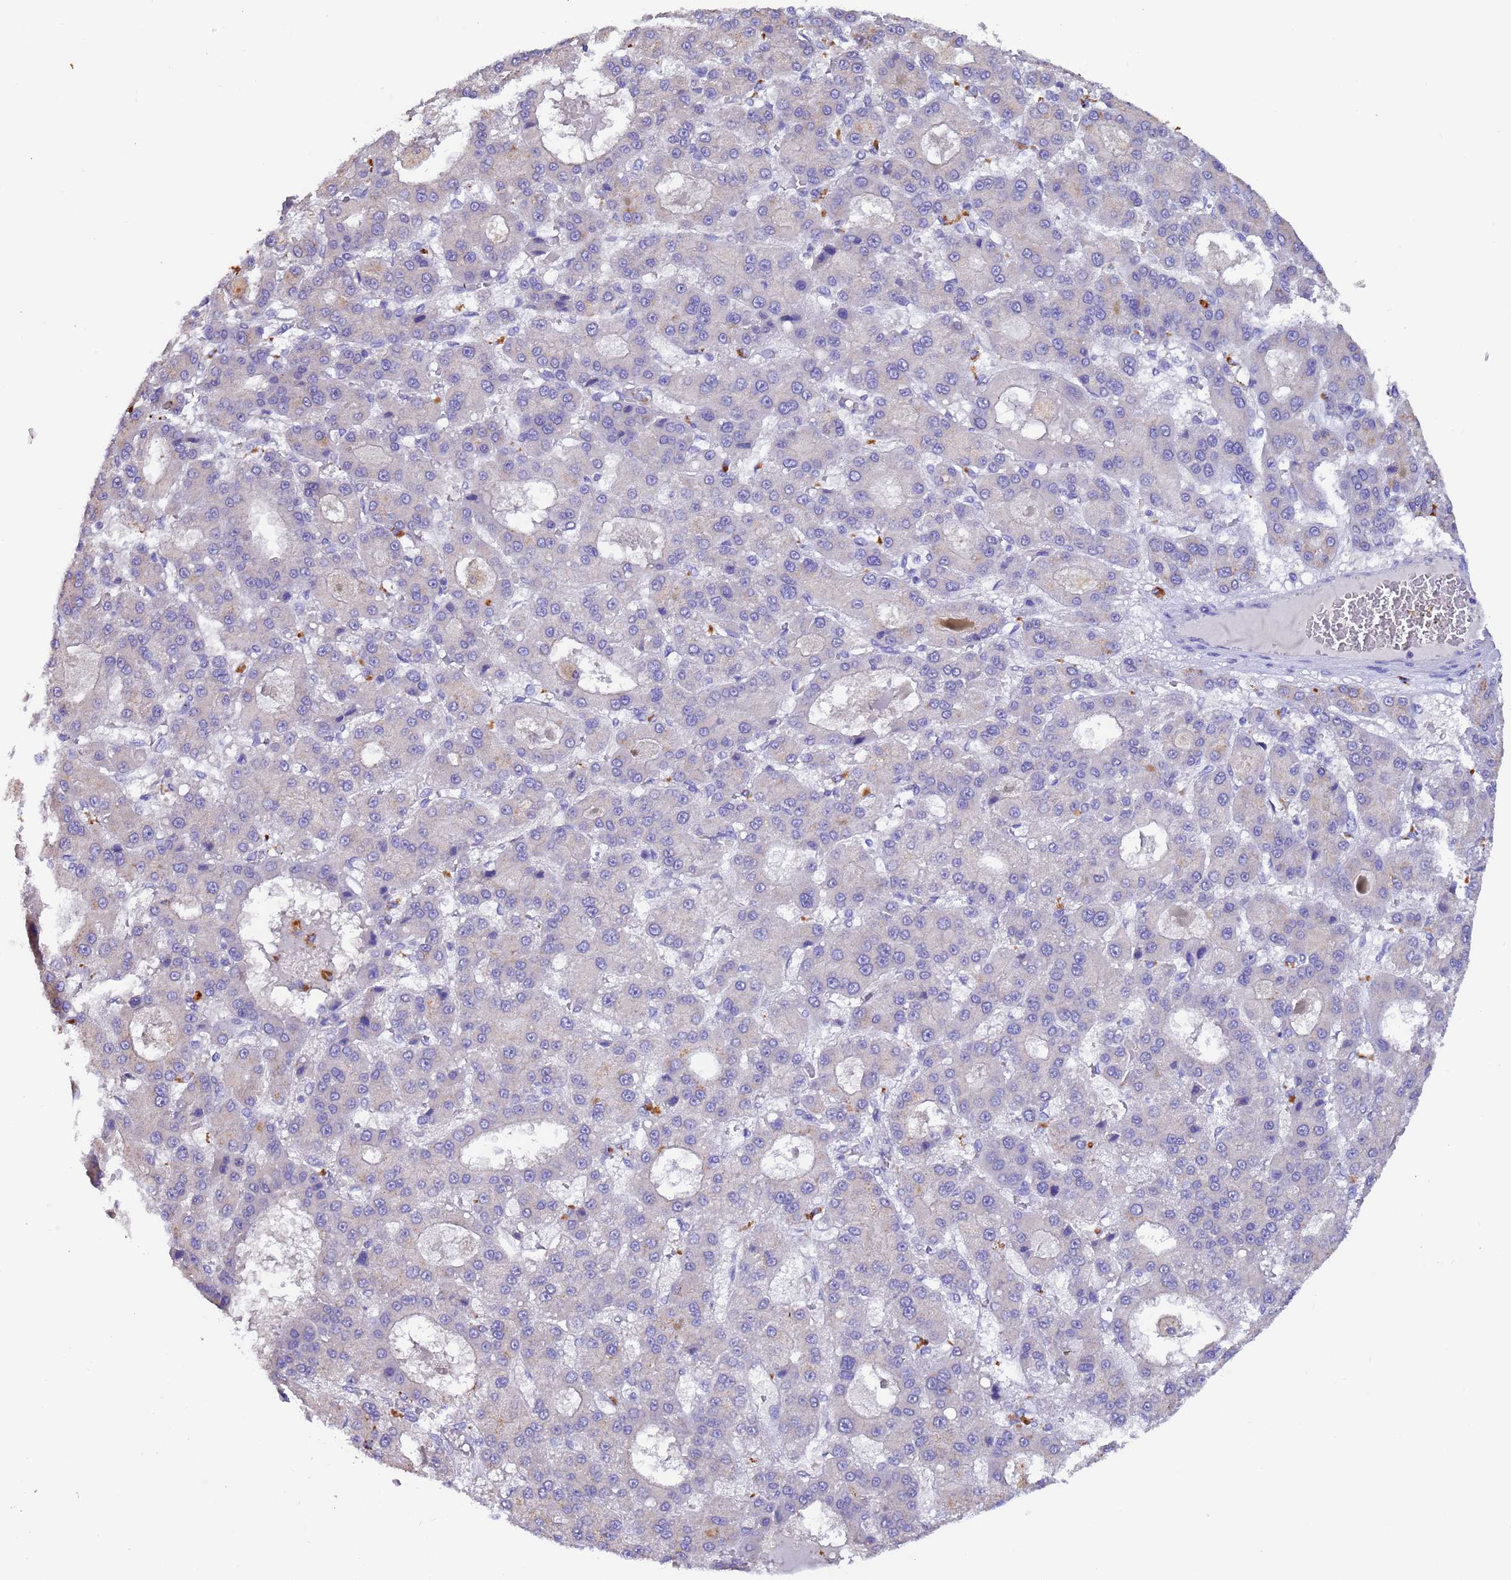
{"staining": {"intensity": "negative", "quantity": "none", "location": "none"}, "tissue": "liver cancer", "cell_type": "Tumor cells", "image_type": "cancer", "snomed": [{"axis": "morphology", "description": "Carcinoma, Hepatocellular, NOS"}, {"axis": "topography", "description": "Liver"}], "caption": "There is no significant expression in tumor cells of liver cancer. (Stains: DAB (3,3'-diaminobenzidine) immunohistochemistry (IHC) with hematoxylin counter stain, Microscopy: brightfield microscopy at high magnification).", "gene": "SRL", "patient": {"sex": "male", "age": 70}}